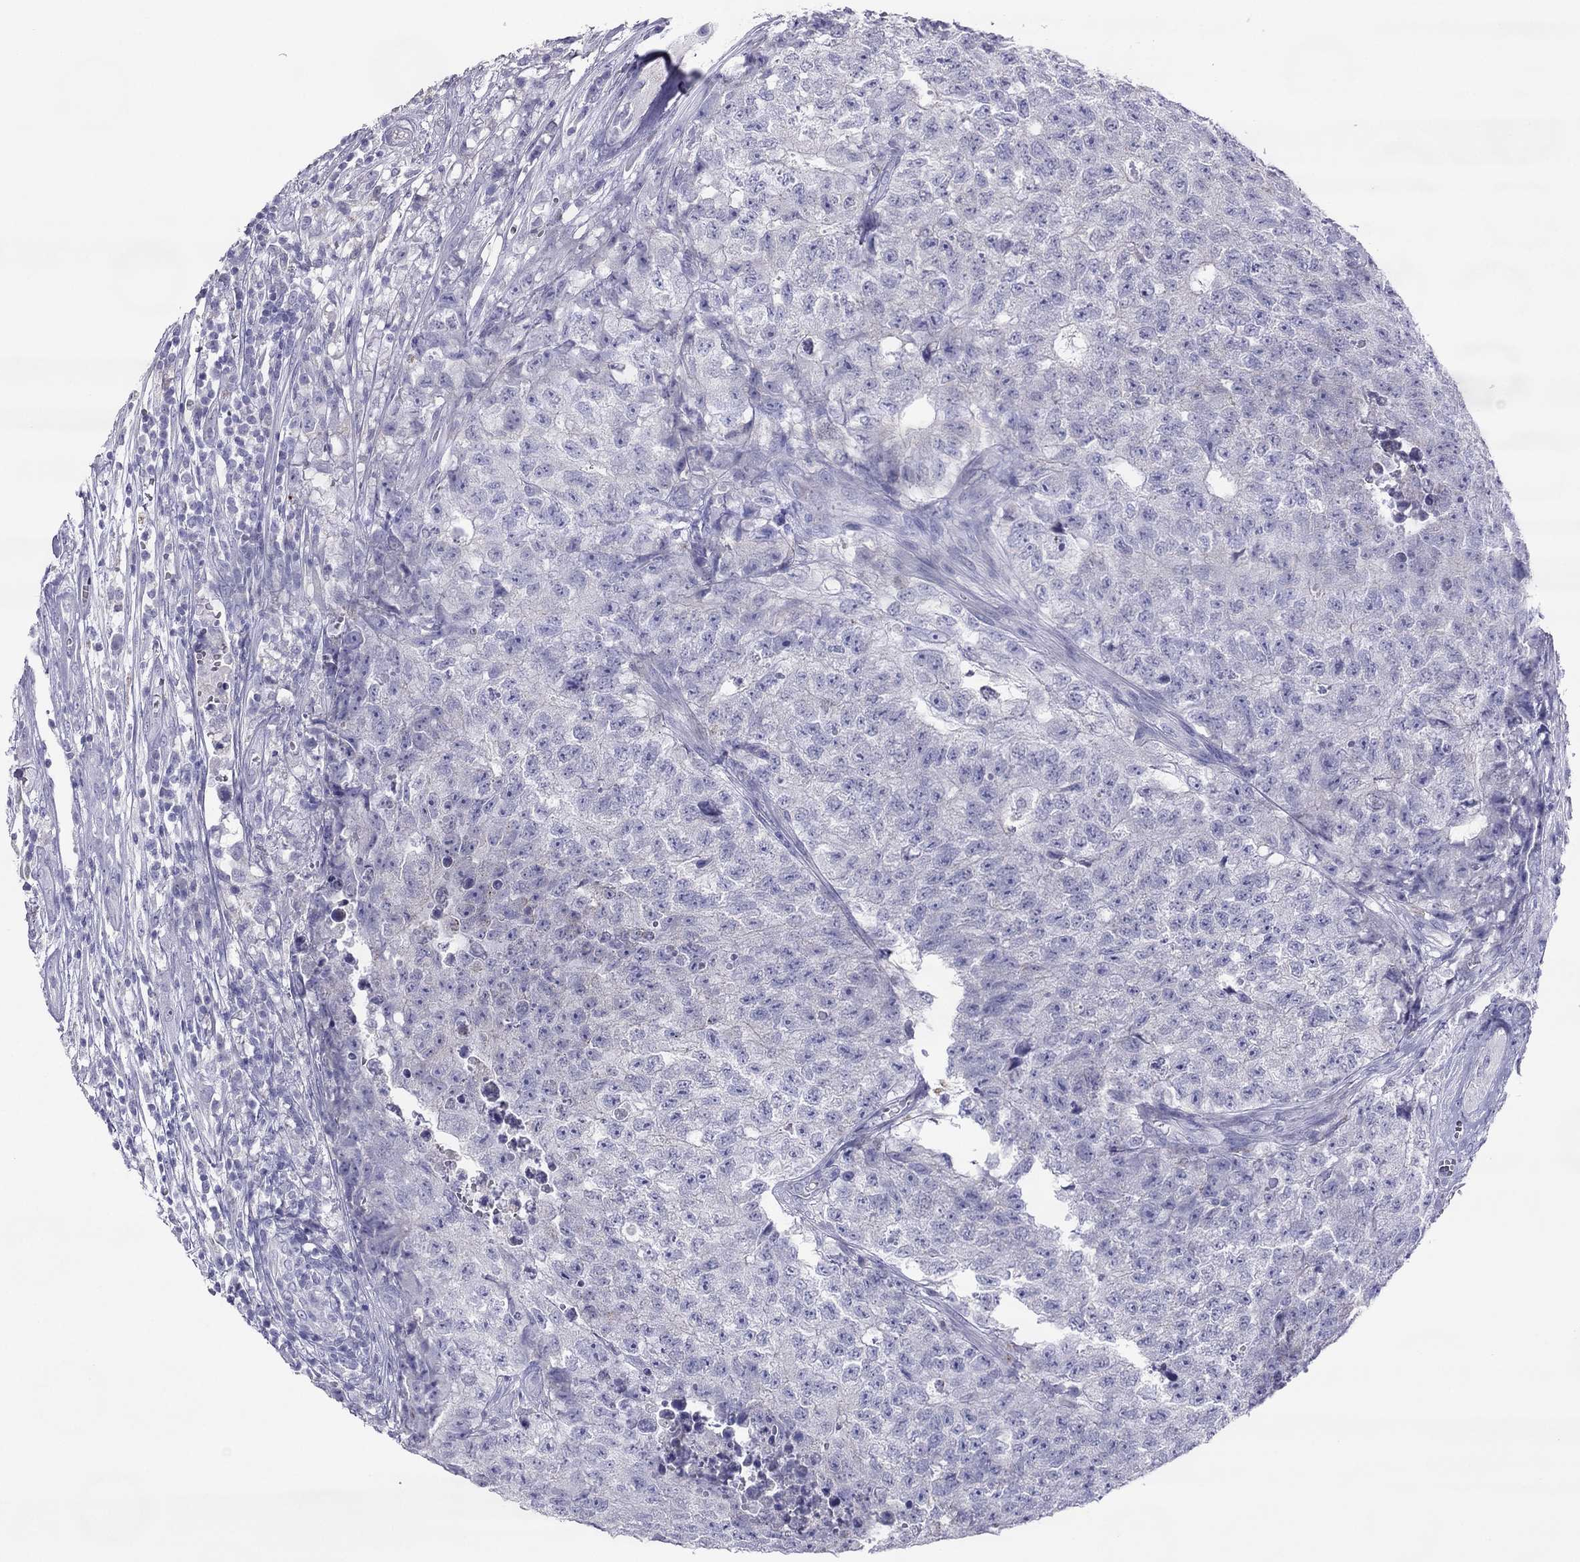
{"staining": {"intensity": "negative", "quantity": "none", "location": "none"}, "tissue": "testis cancer", "cell_type": "Tumor cells", "image_type": "cancer", "snomed": [{"axis": "morphology", "description": "Seminoma, NOS"}, {"axis": "morphology", "description": "Carcinoma, Embryonal, NOS"}, {"axis": "topography", "description": "Testis"}], "caption": "Immunohistochemistry (IHC) of testis cancer (embryonal carcinoma) shows no staining in tumor cells.", "gene": "MAEL", "patient": {"sex": "male", "age": 22}}